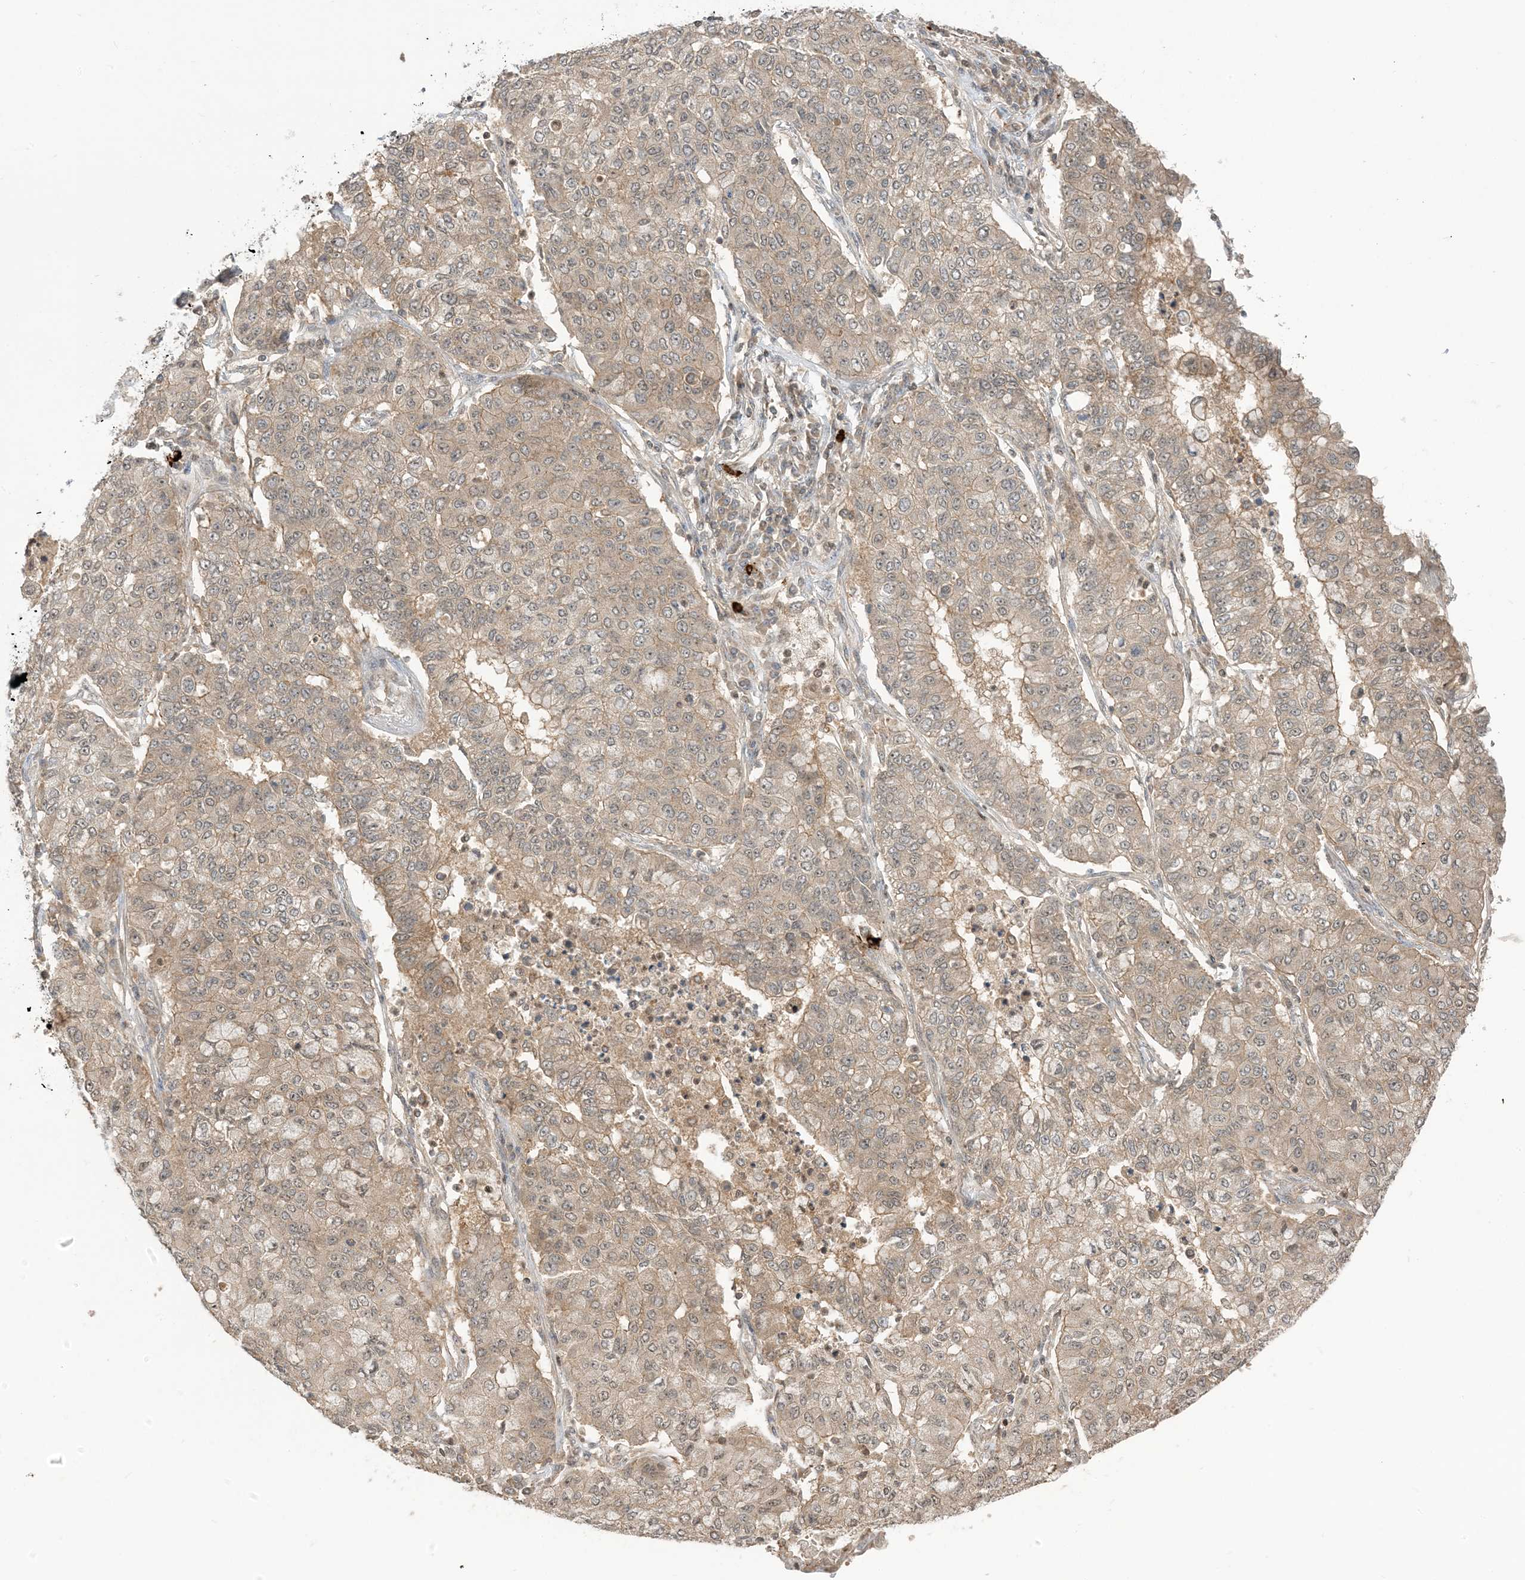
{"staining": {"intensity": "weak", "quantity": "25%-75%", "location": "cytoplasmic/membranous"}, "tissue": "lung cancer", "cell_type": "Tumor cells", "image_type": "cancer", "snomed": [{"axis": "morphology", "description": "Squamous cell carcinoma, NOS"}, {"axis": "topography", "description": "Lung"}], "caption": "IHC histopathology image of human squamous cell carcinoma (lung) stained for a protein (brown), which exhibits low levels of weak cytoplasmic/membranous expression in about 25%-75% of tumor cells.", "gene": "PPP1R7", "patient": {"sex": "male", "age": 74}}